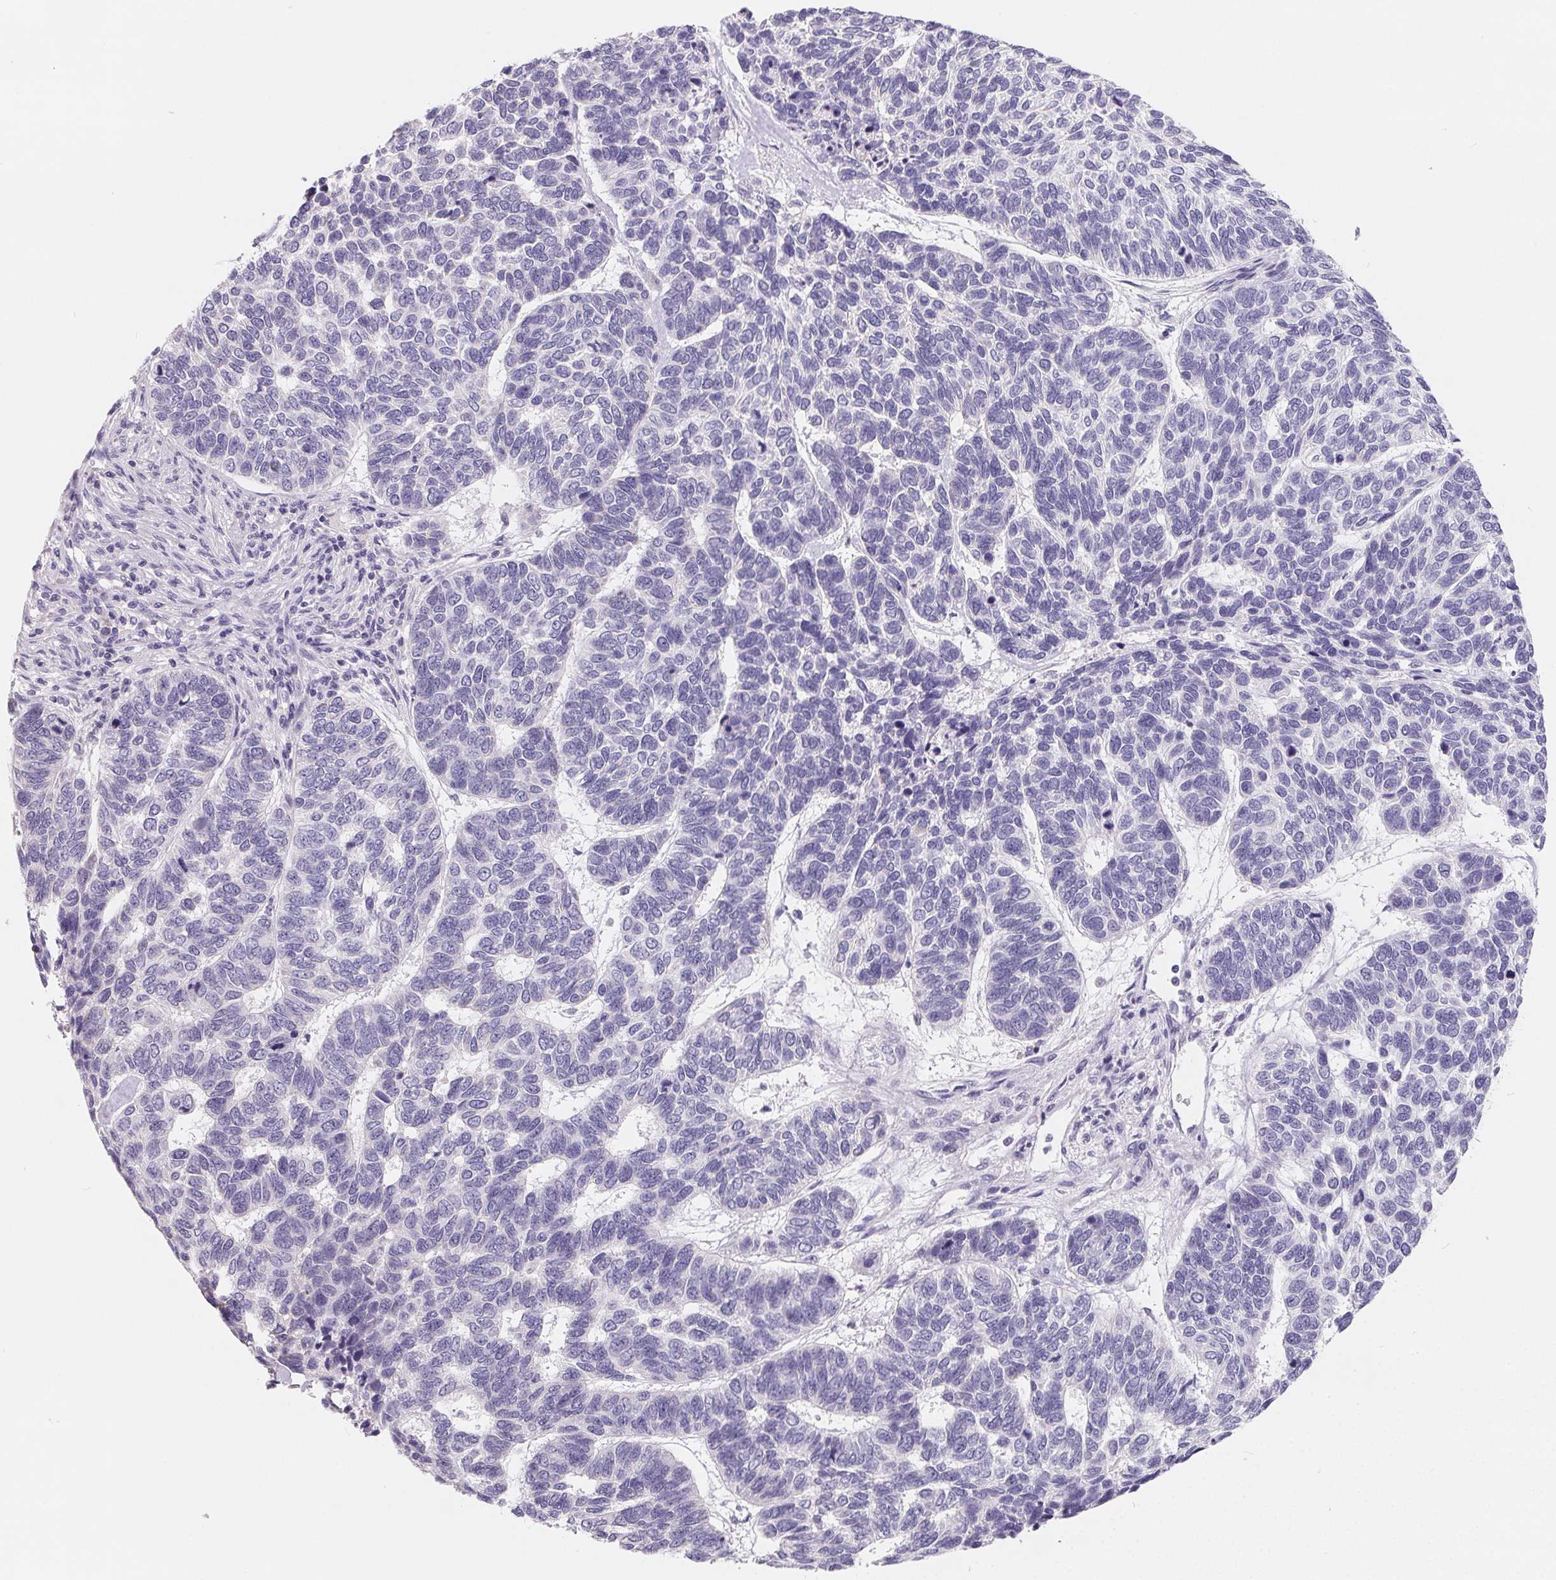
{"staining": {"intensity": "negative", "quantity": "none", "location": "none"}, "tissue": "skin cancer", "cell_type": "Tumor cells", "image_type": "cancer", "snomed": [{"axis": "morphology", "description": "Basal cell carcinoma"}, {"axis": "topography", "description": "Skin"}], "caption": "Immunohistochemistry of skin basal cell carcinoma displays no expression in tumor cells.", "gene": "FDX1", "patient": {"sex": "female", "age": 65}}